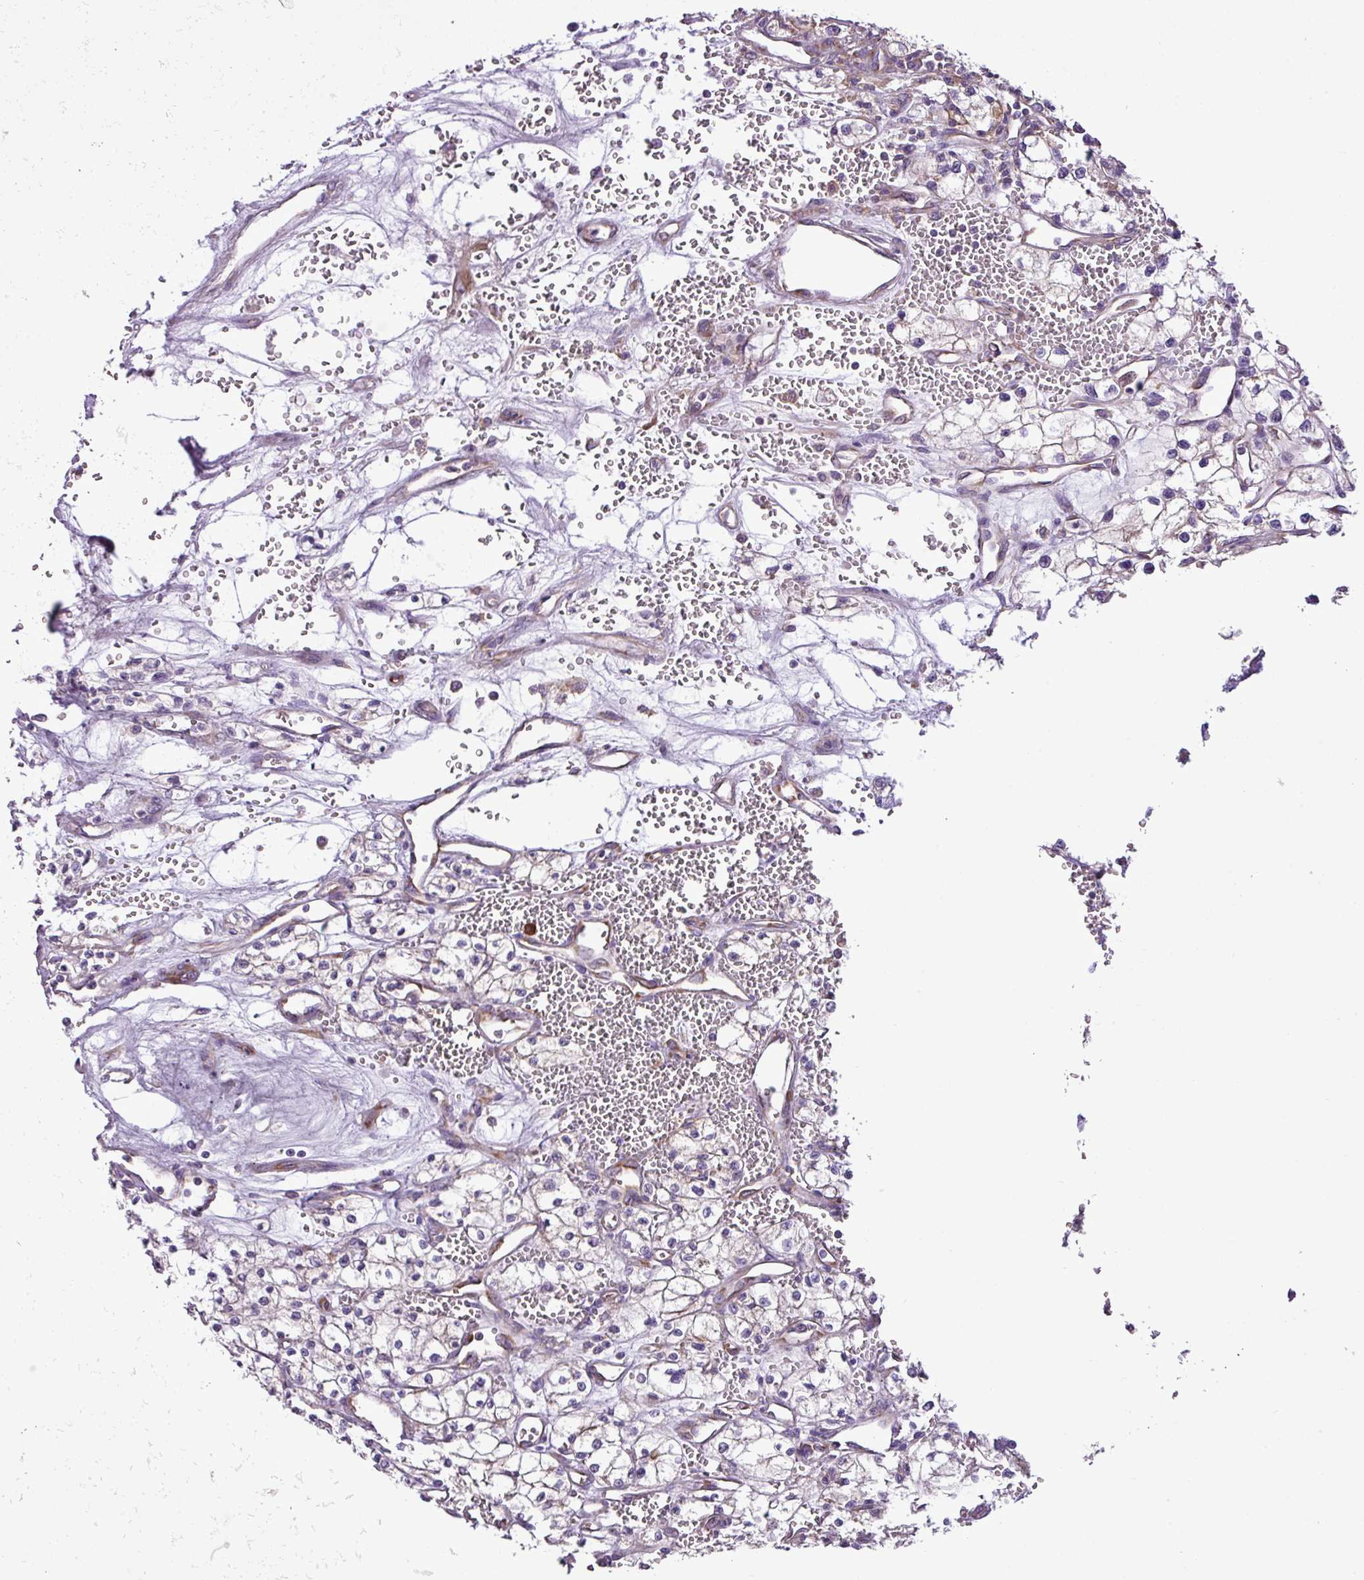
{"staining": {"intensity": "negative", "quantity": "none", "location": "none"}, "tissue": "renal cancer", "cell_type": "Tumor cells", "image_type": "cancer", "snomed": [{"axis": "morphology", "description": "Adenocarcinoma, NOS"}, {"axis": "topography", "description": "Kidney"}], "caption": "Adenocarcinoma (renal) stained for a protein using immunohistochemistry shows no expression tumor cells.", "gene": "RPL13", "patient": {"sex": "male", "age": 59}}